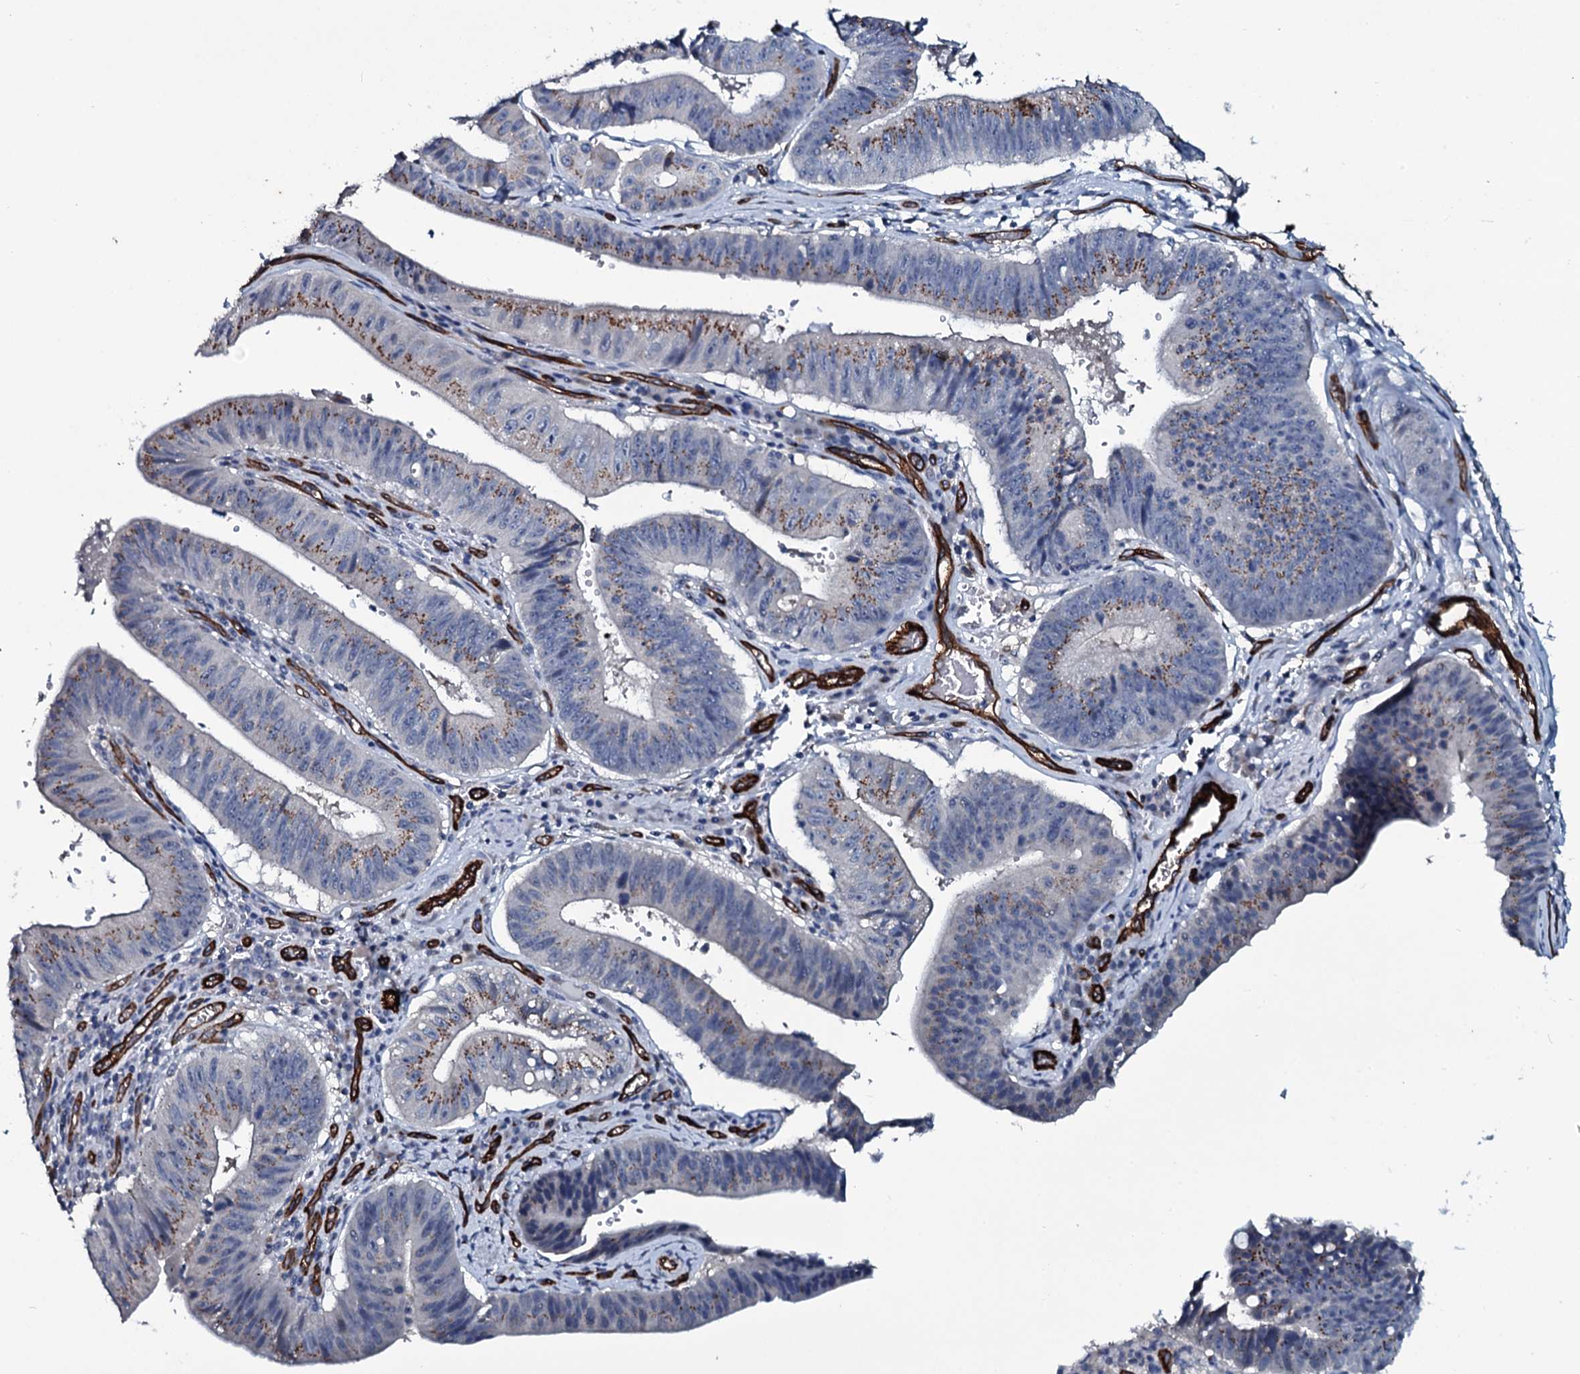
{"staining": {"intensity": "moderate", "quantity": "25%-75%", "location": "cytoplasmic/membranous"}, "tissue": "stomach cancer", "cell_type": "Tumor cells", "image_type": "cancer", "snomed": [{"axis": "morphology", "description": "Adenocarcinoma, NOS"}, {"axis": "topography", "description": "Stomach"}], "caption": "Human stomach adenocarcinoma stained with a protein marker demonstrates moderate staining in tumor cells.", "gene": "CLEC14A", "patient": {"sex": "male", "age": 59}}